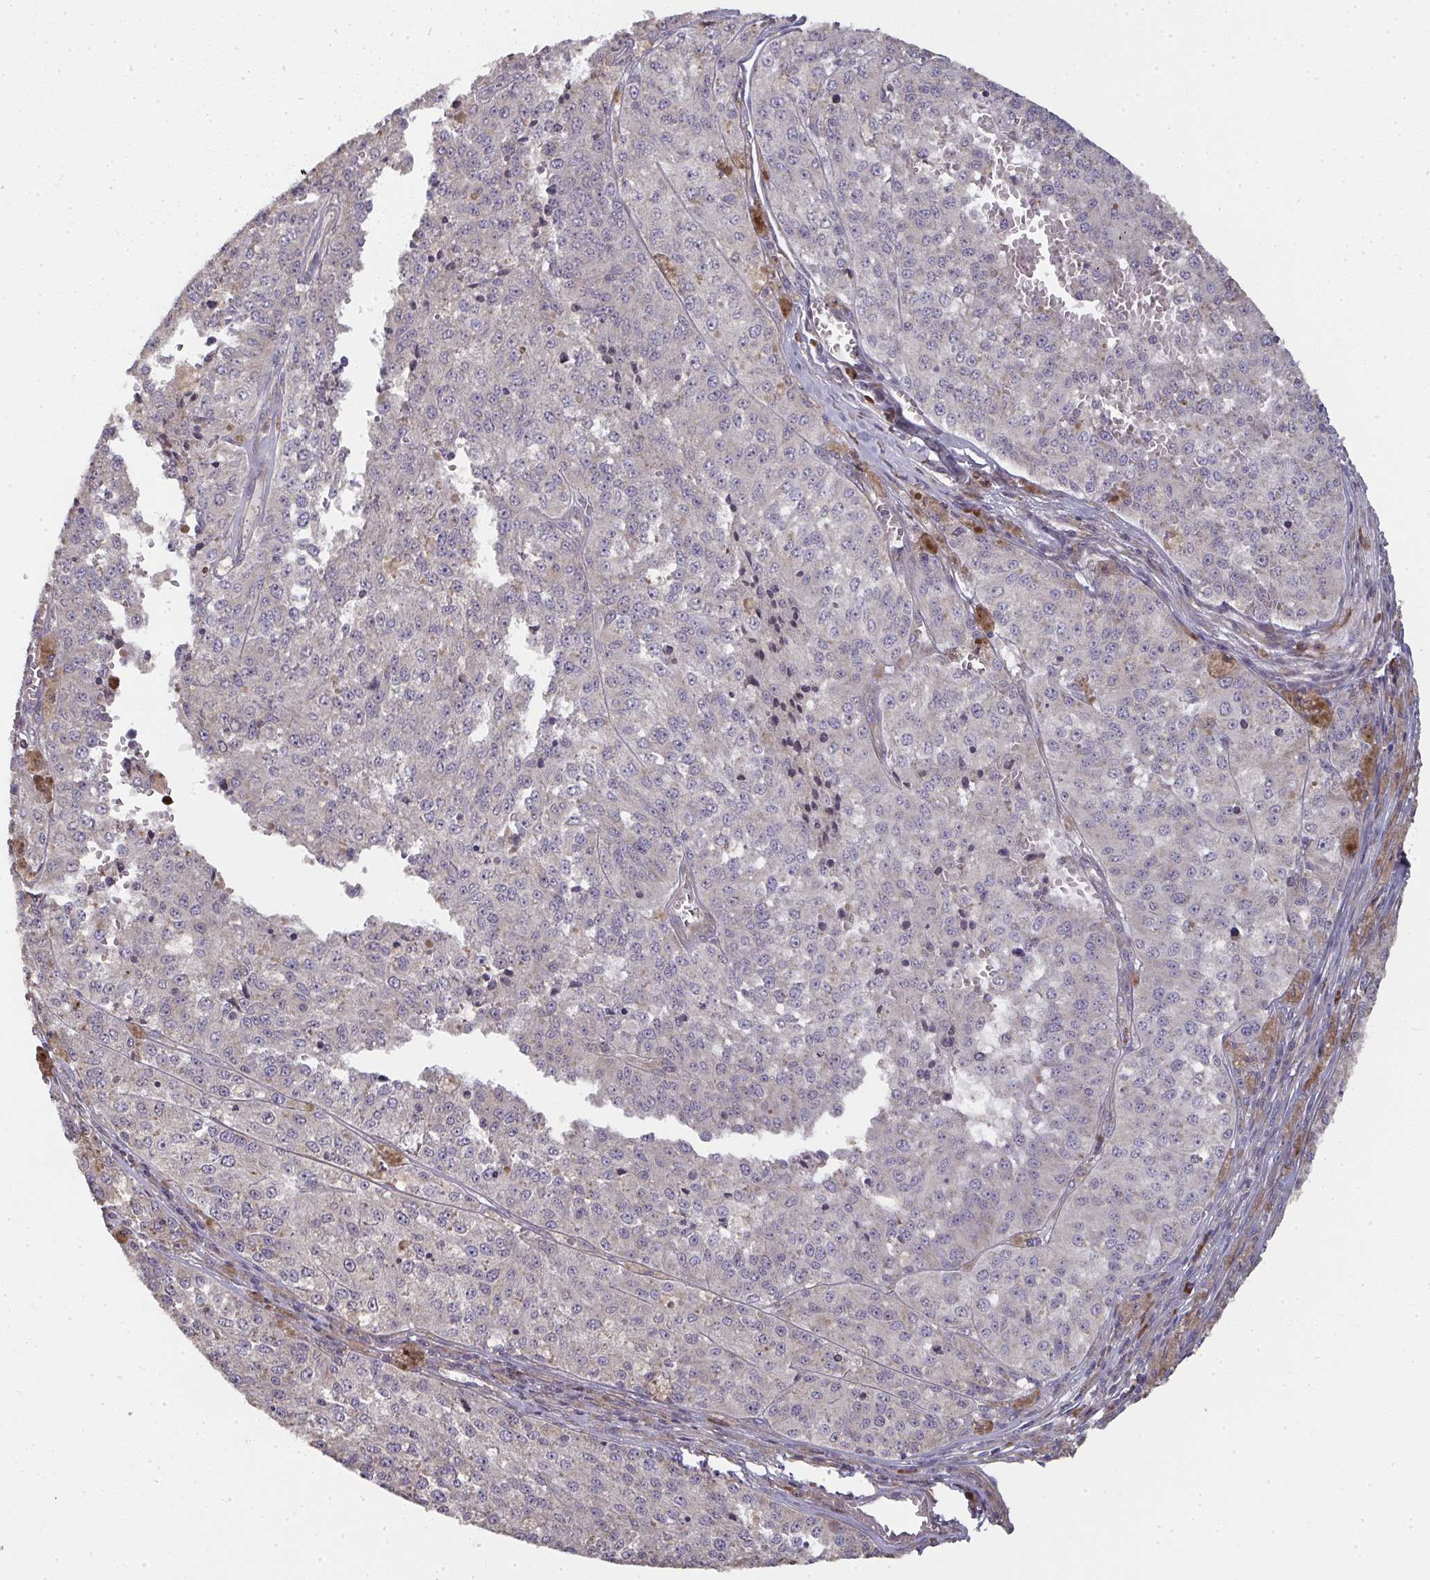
{"staining": {"intensity": "negative", "quantity": "none", "location": "none"}, "tissue": "melanoma", "cell_type": "Tumor cells", "image_type": "cancer", "snomed": [{"axis": "morphology", "description": "Malignant melanoma, Metastatic site"}, {"axis": "topography", "description": "Lymph node"}], "caption": "Micrograph shows no protein staining in tumor cells of malignant melanoma (metastatic site) tissue. The staining was performed using DAB (3,3'-diaminobenzidine) to visualize the protein expression in brown, while the nuclei were stained in blue with hematoxylin (Magnification: 20x).", "gene": "ZFYVE28", "patient": {"sex": "female", "age": 64}}